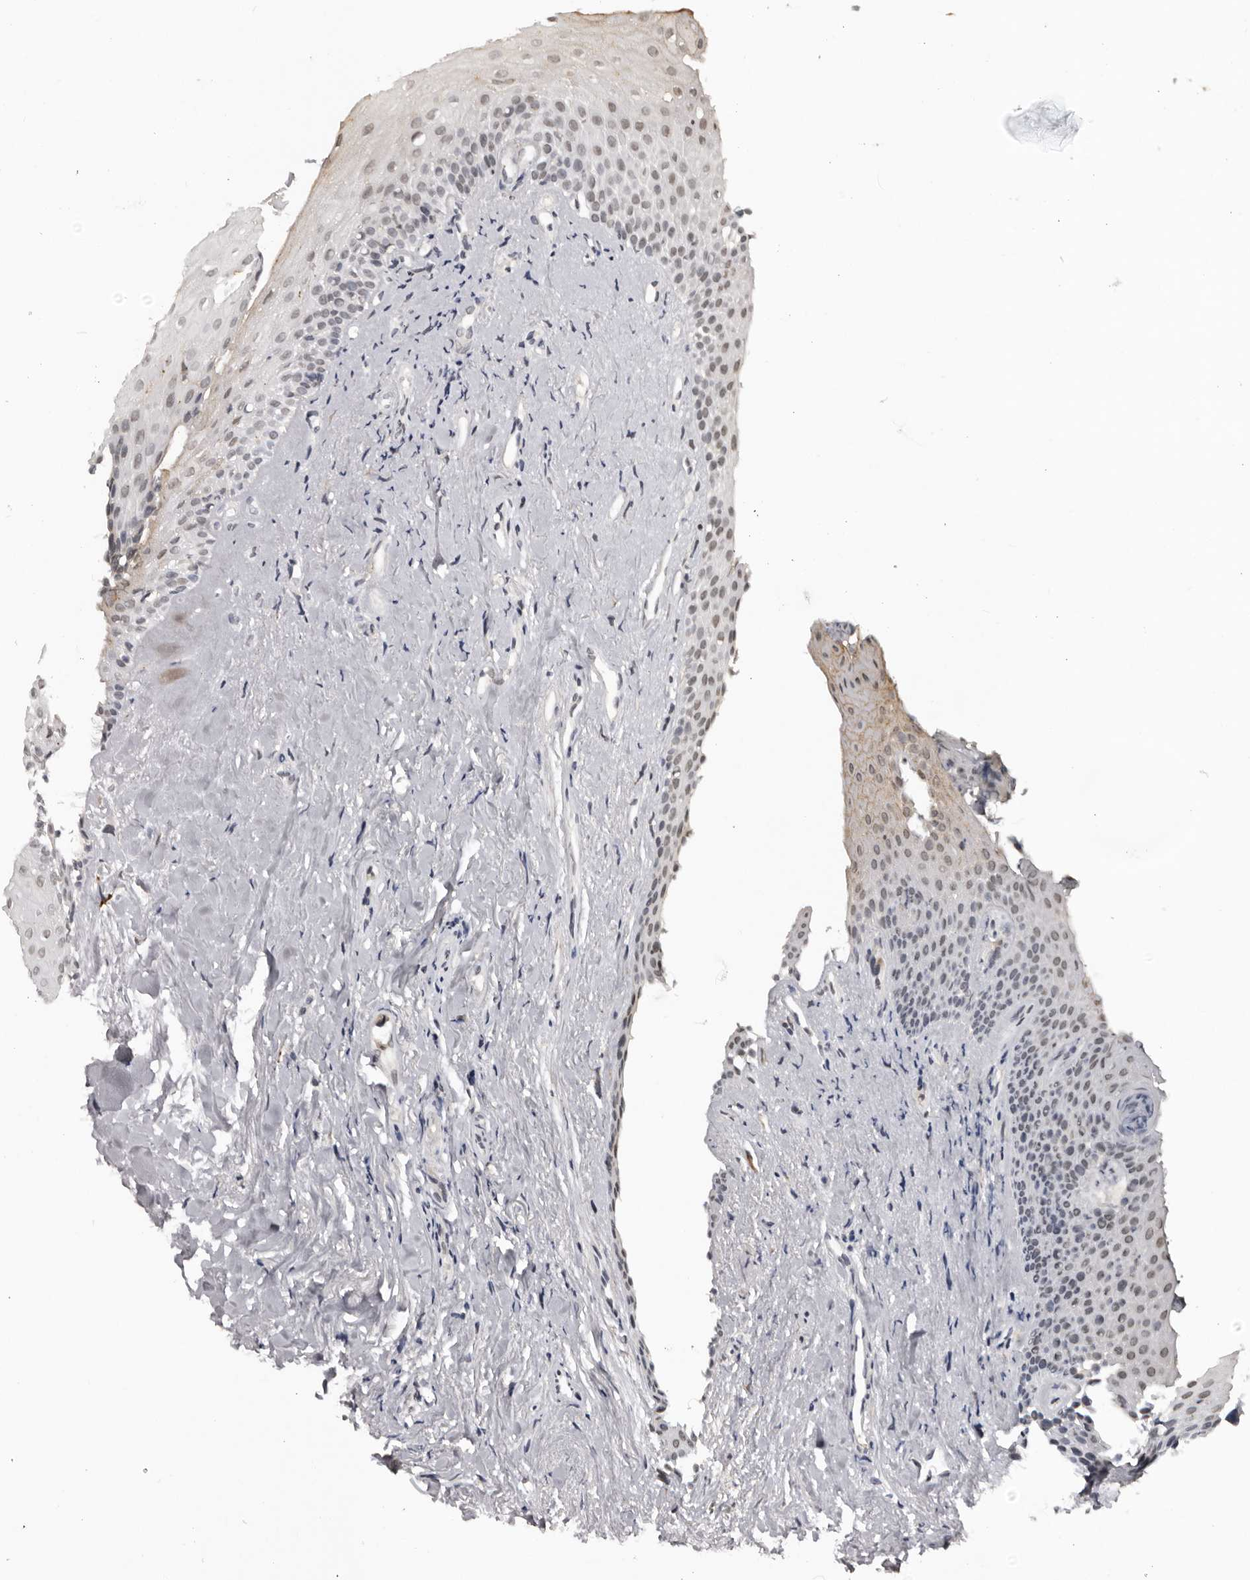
{"staining": {"intensity": "moderate", "quantity": "25%-75%", "location": "cytoplasmic/membranous,nuclear"}, "tissue": "oral mucosa", "cell_type": "Squamous epithelial cells", "image_type": "normal", "snomed": [{"axis": "morphology", "description": "Normal tissue, NOS"}, {"axis": "topography", "description": "Oral tissue"}], "caption": "DAB immunohistochemical staining of unremarkable human oral mucosa displays moderate cytoplasmic/membranous,nuclear protein positivity in about 25%-75% of squamous epithelial cells.", "gene": "SRCAP", "patient": {"sex": "female", "age": 63}}